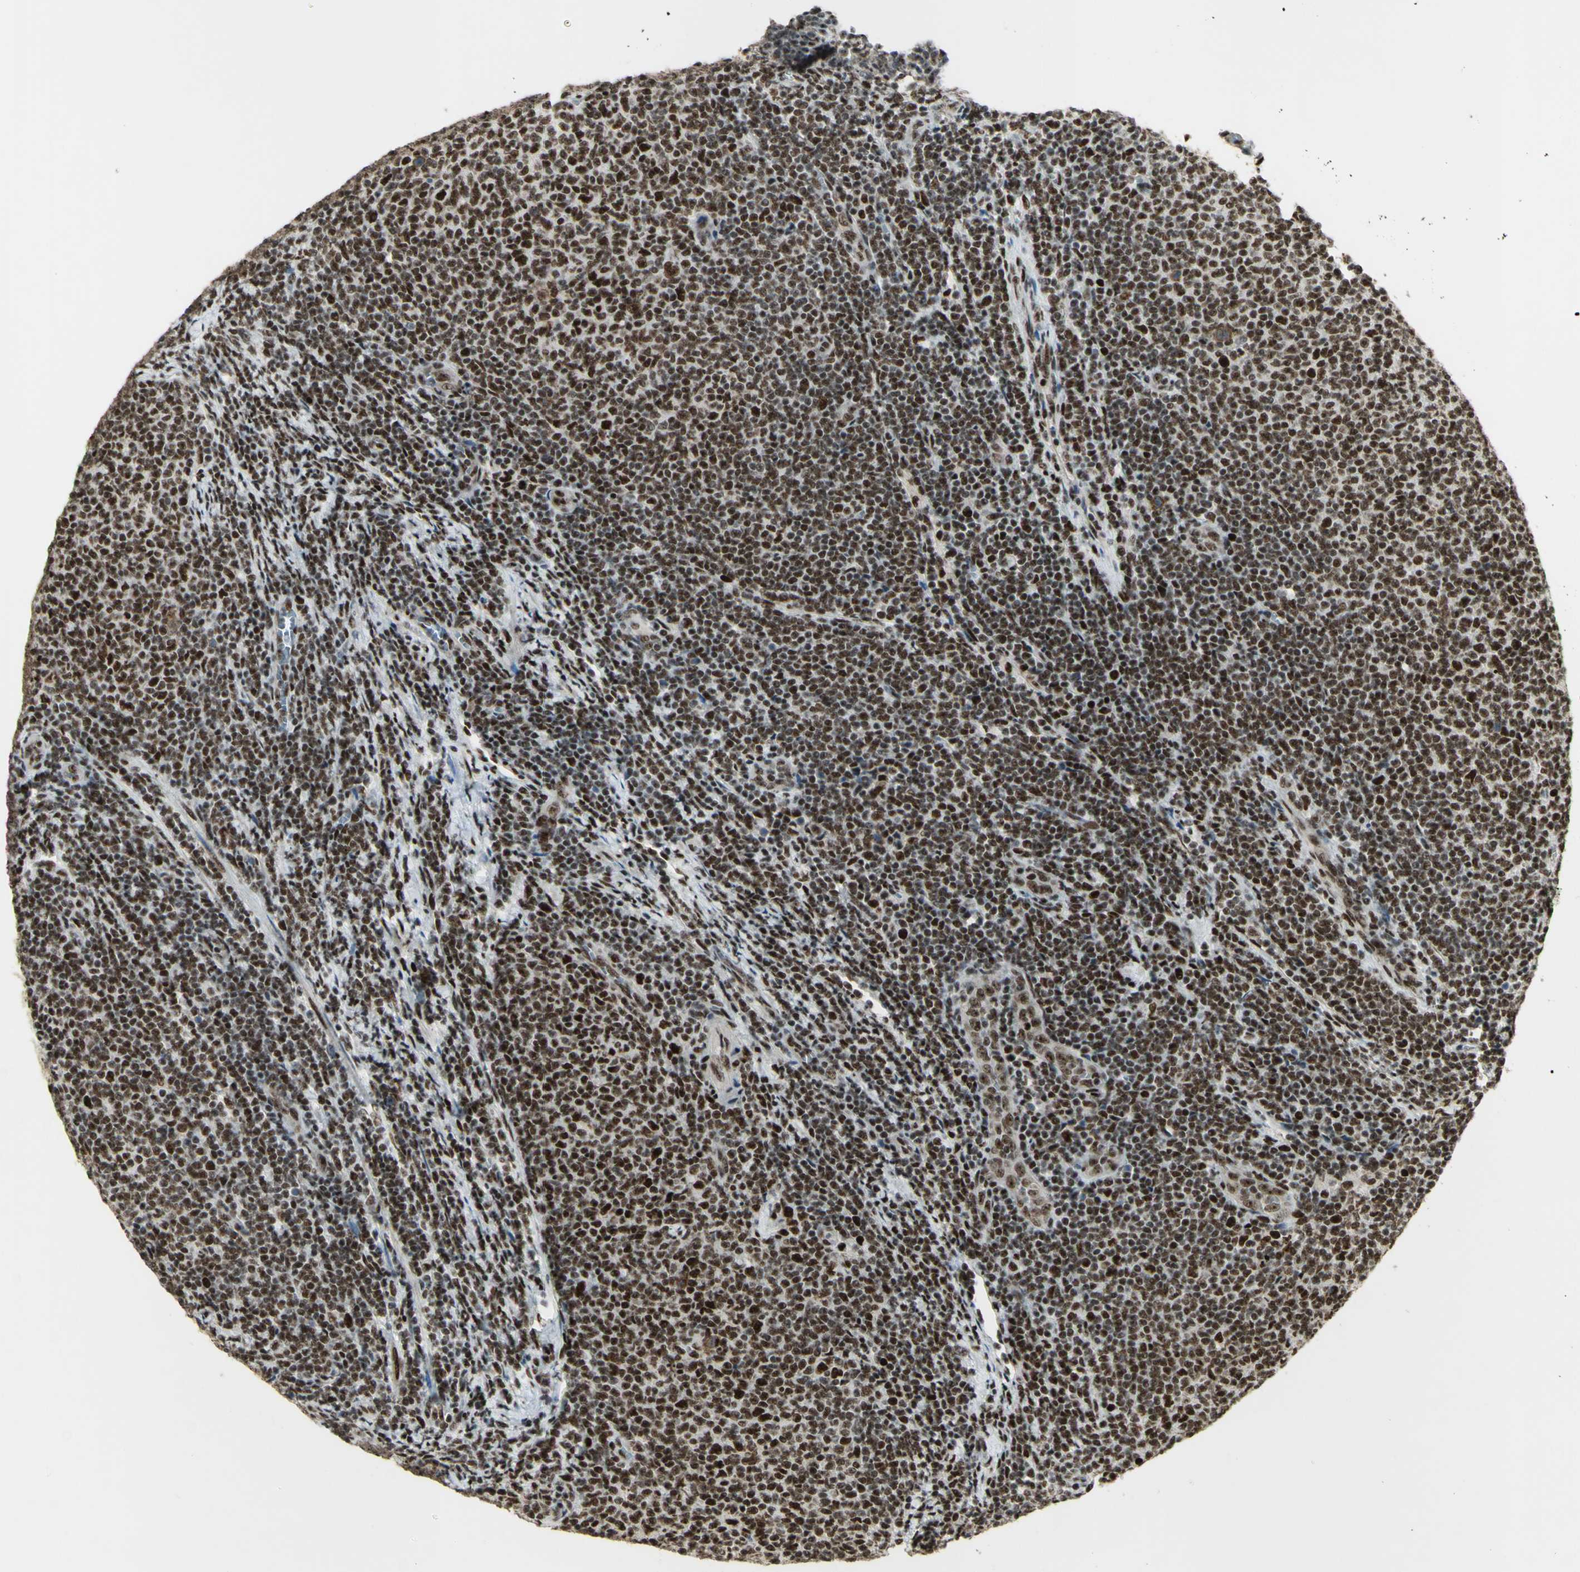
{"staining": {"intensity": "strong", "quantity": ">75%", "location": "nuclear"}, "tissue": "lymphoma", "cell_type": "Tumor cells", "image_type": "cancer", "snomed": [{"axis": "morphology", "description": "Malignant lymphoma, non-Hodgkin's type, Low grade"}, {"axis": "topography", "description": "Lymph node"}], "caption": "Tumor cells demonstrate strong nuclear expression in approximately >75% of cells in malignant lymphoma, non-Hodgkin's type (low-grade).", "gene": "DHX9", "patient": {"sex": "male", "age": 66}}